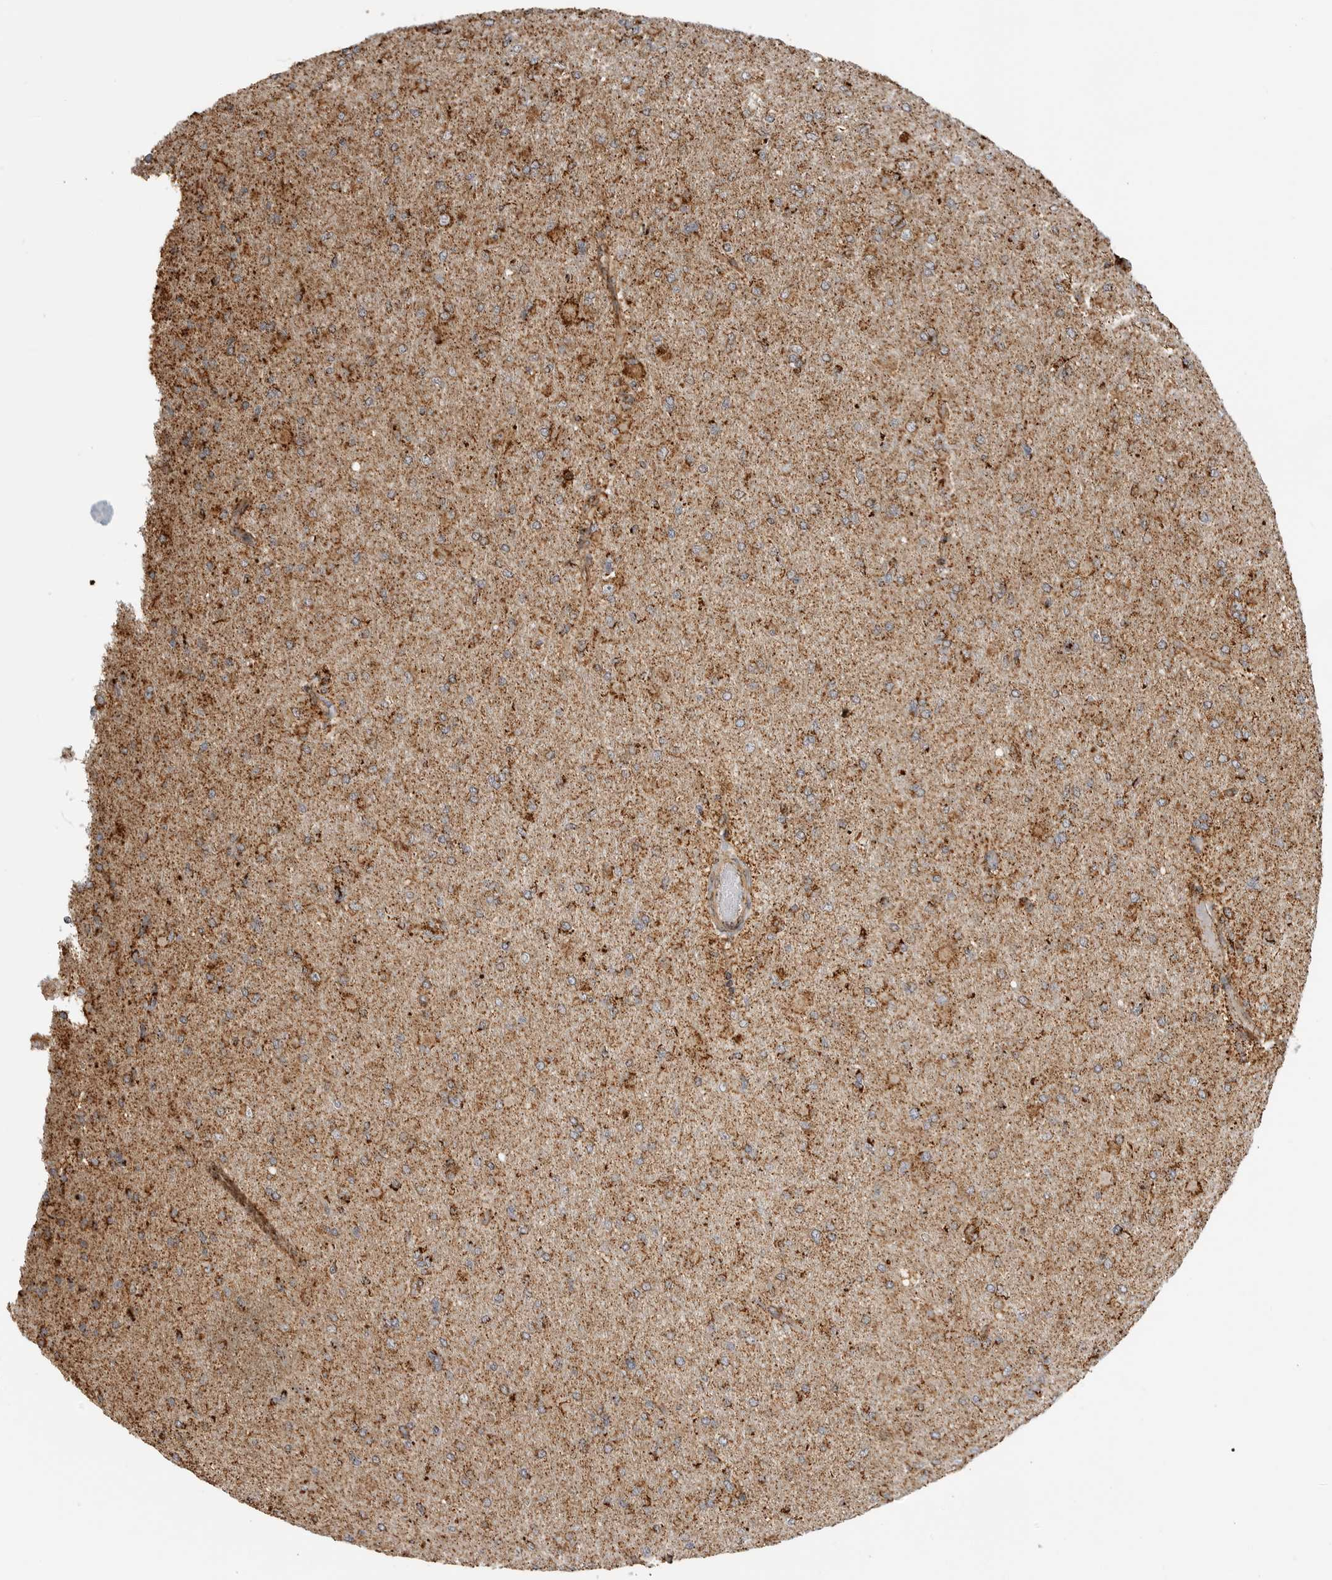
{"staining": {"intensity": "moderate", "quantity": ">75%", "location": "cytoplasmic/membranous"}, "tissue": "glioma", "cell_type": "Tumor cells", "image_type": "cancer", "snomed": [{"axis": "morphology", "description": "Glioma, malignant, High grade"}, {"axis": "topography", "description": "Cerebral cortex"}], "caption": "Moderate cytoplasmic/membranous protein positivity is seen in approximately >75% of tumor cells in malignant glioma (high-grade).", "gene": "BMP2K", "patient": {"sex": "female", "age": 36}}